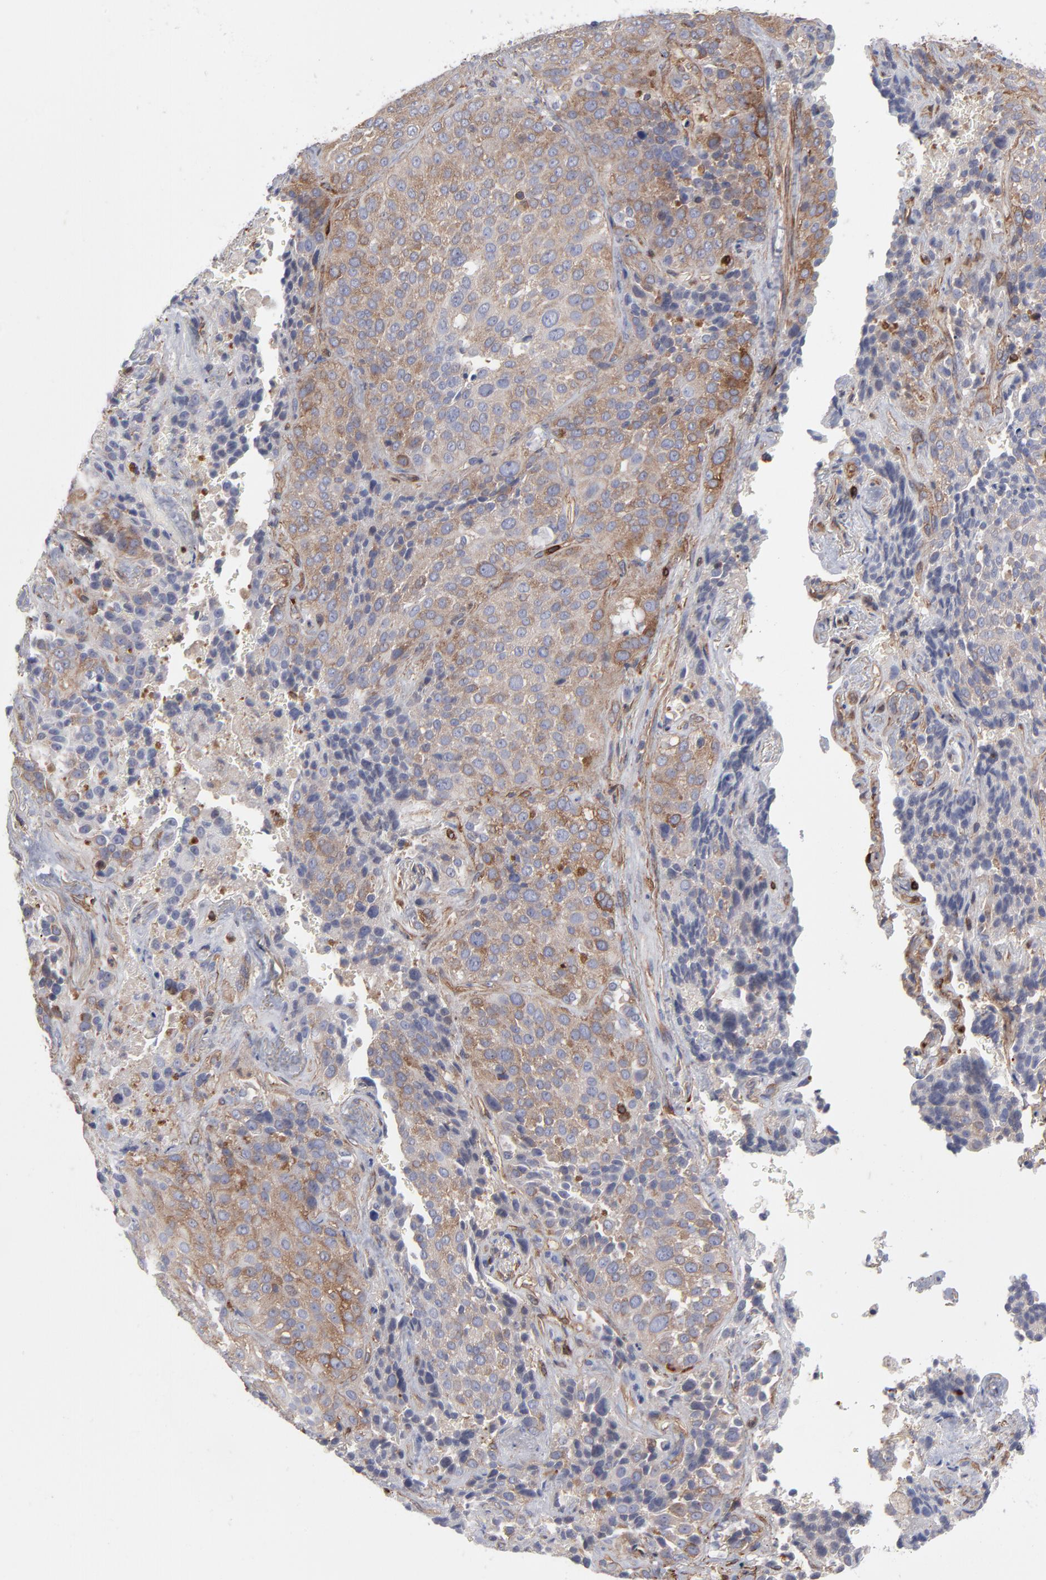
{"staining": {"intensity": "weak", "quantity": ">75%", "location": "cytoplasmic/membranous"}, "tissue": "lung cancer", "cell_type": "Tumor cells", "image_type": "cancer", "snomed": [{"axis": "morphology", "description": "Squamous cell carcinoma, NOS"}, {"axis": "topography", "description": "Lung"}], "caption": "A brown stain labels weak cytoplasmic/membranous expression of a protein in human lung squamous cell carcinoma tumor cells.", "gene": "PXN", "patient": {"sex": "male", "age": 54}}